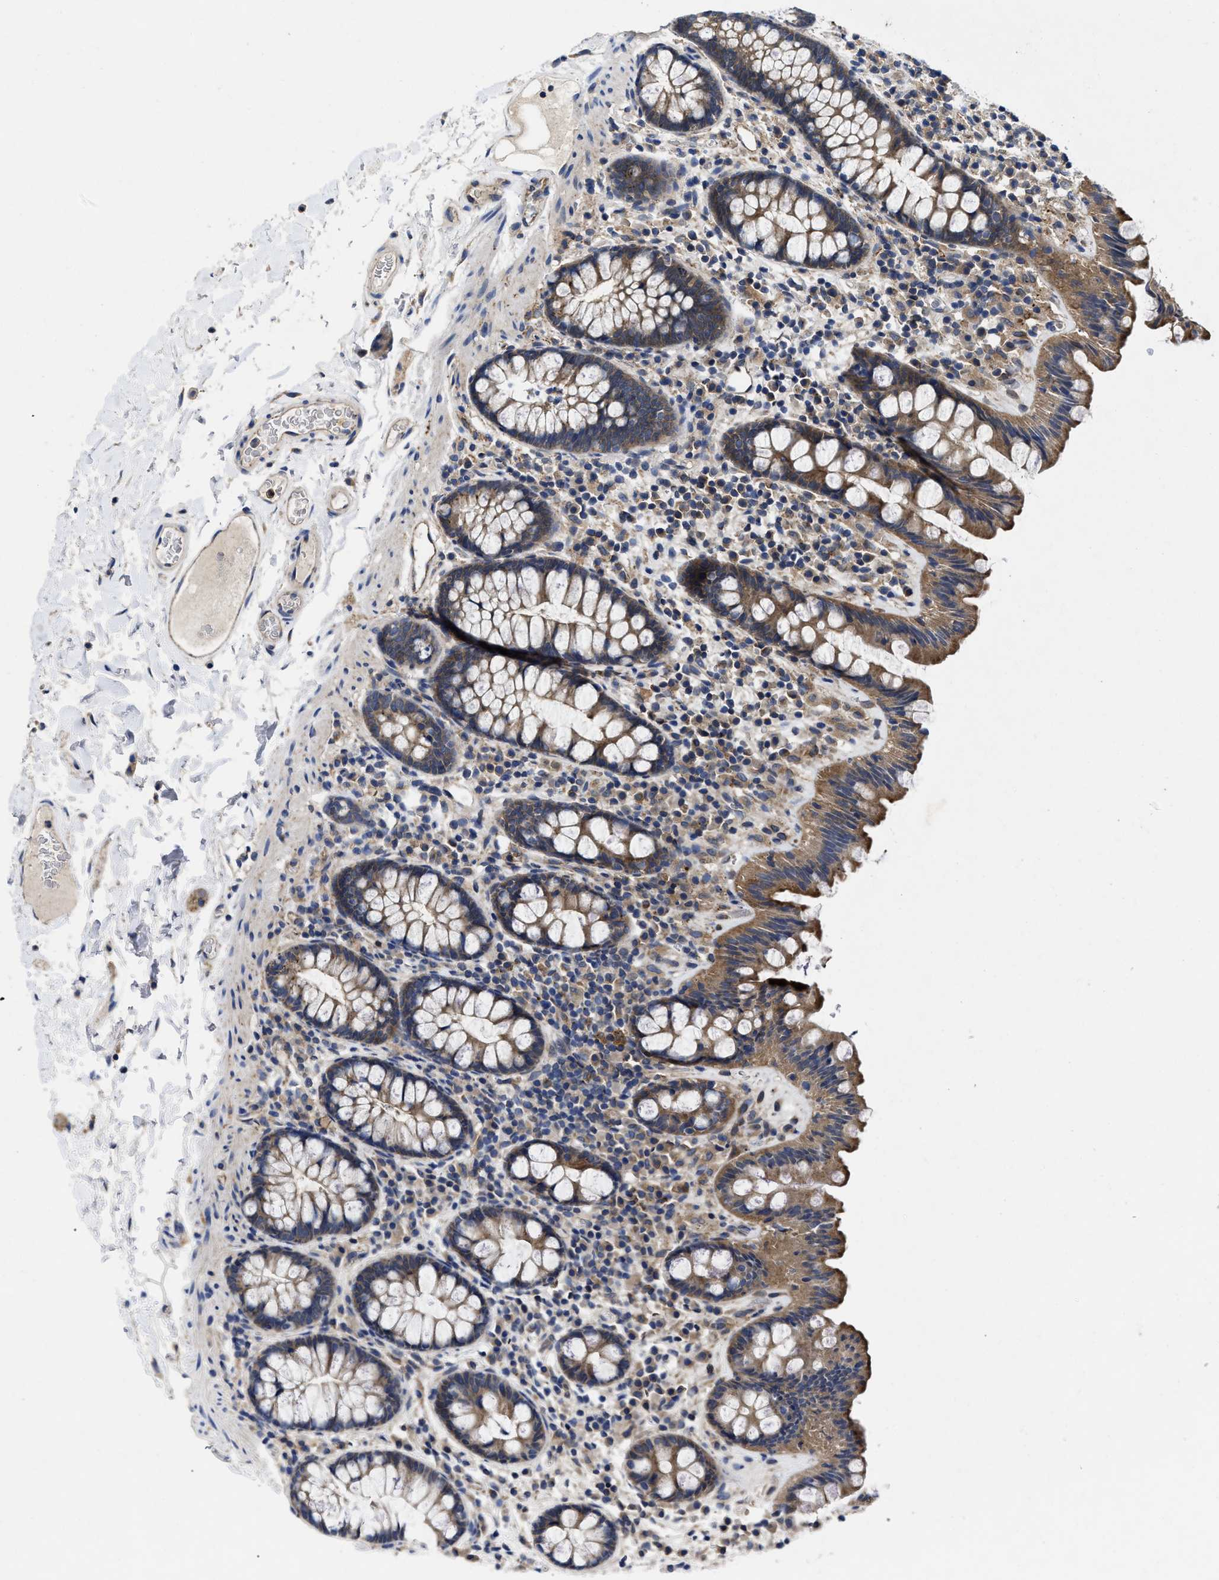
{"staining": {"intensity": "moderate", "quantity": ">75%", "location": "cytoplasmic/membranous"}, "tissue": "colon", "cell_type": "Endothelial cells", "image_type": "normal", "snomed": [{"axis": "morphology", "description": "Normal tissue, NOS"}, {"axis": "topography", "description": "Colon"}], "caption": "Immunohistochemistry (IHC) (DAB (3,3'-diaminobenzidine)) staining of unremarkable colon displays moderate cytoplasmic/membranous protein staining in approximately >75% of endothelial cells.", "gene": "PKD2", "patient": {"sex": "female", "age": 80}}